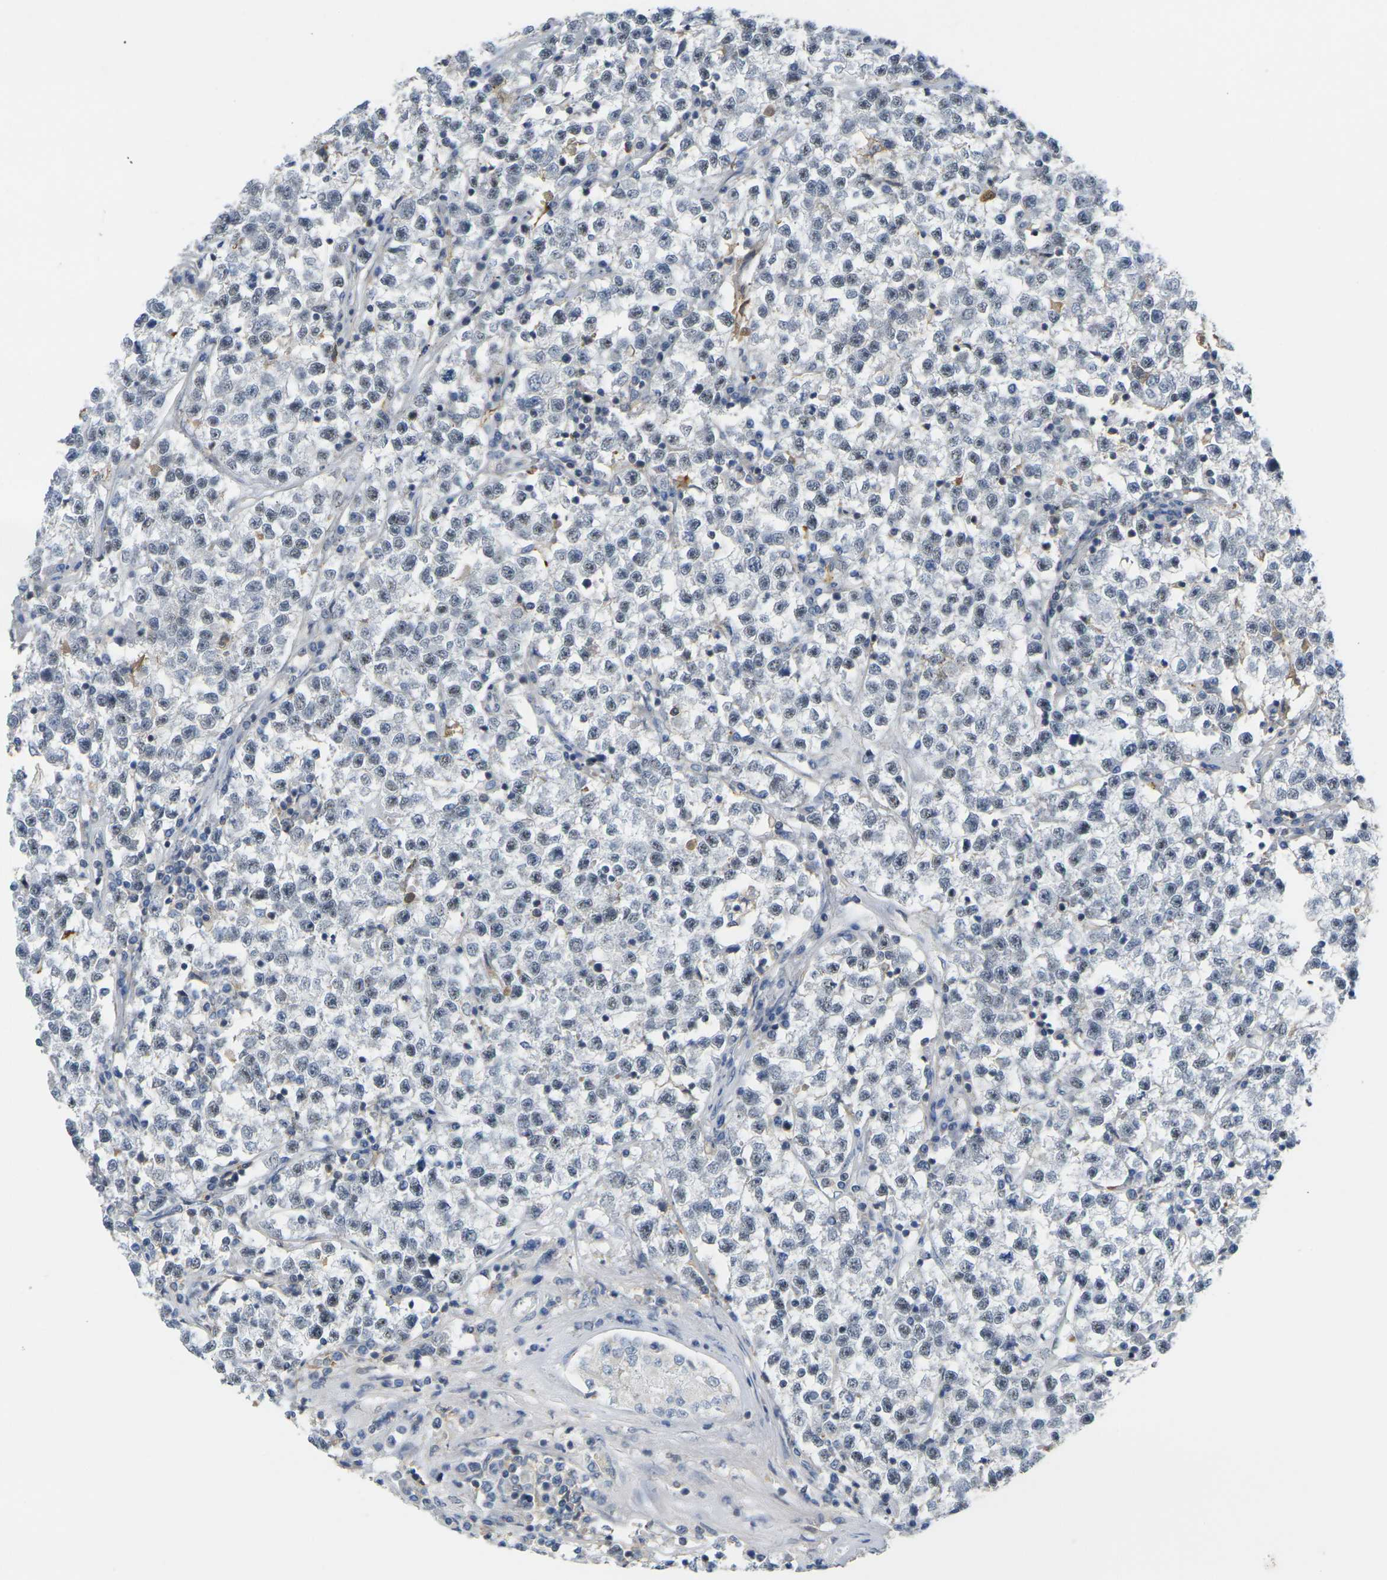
{"staining": {"intensity": "negative", "quantity": "none", "location": "none"}, "tissue": "testis cancer", "cell_type": "Tumor cells", "image_type": "cancer", "snomed": [{"axis": "morphology", "description": "Seminoma, NOS"}, {"axis": "topography", "description": "Testis"}], "caption": "An immunohistochemistry photomicrograph of testis cancer (seminoma) is shown. There is no staining in tumor cells of testis cancer (seminoma).", "gene": "OTOF", "patient": {"sex": "male", "age": 22}}